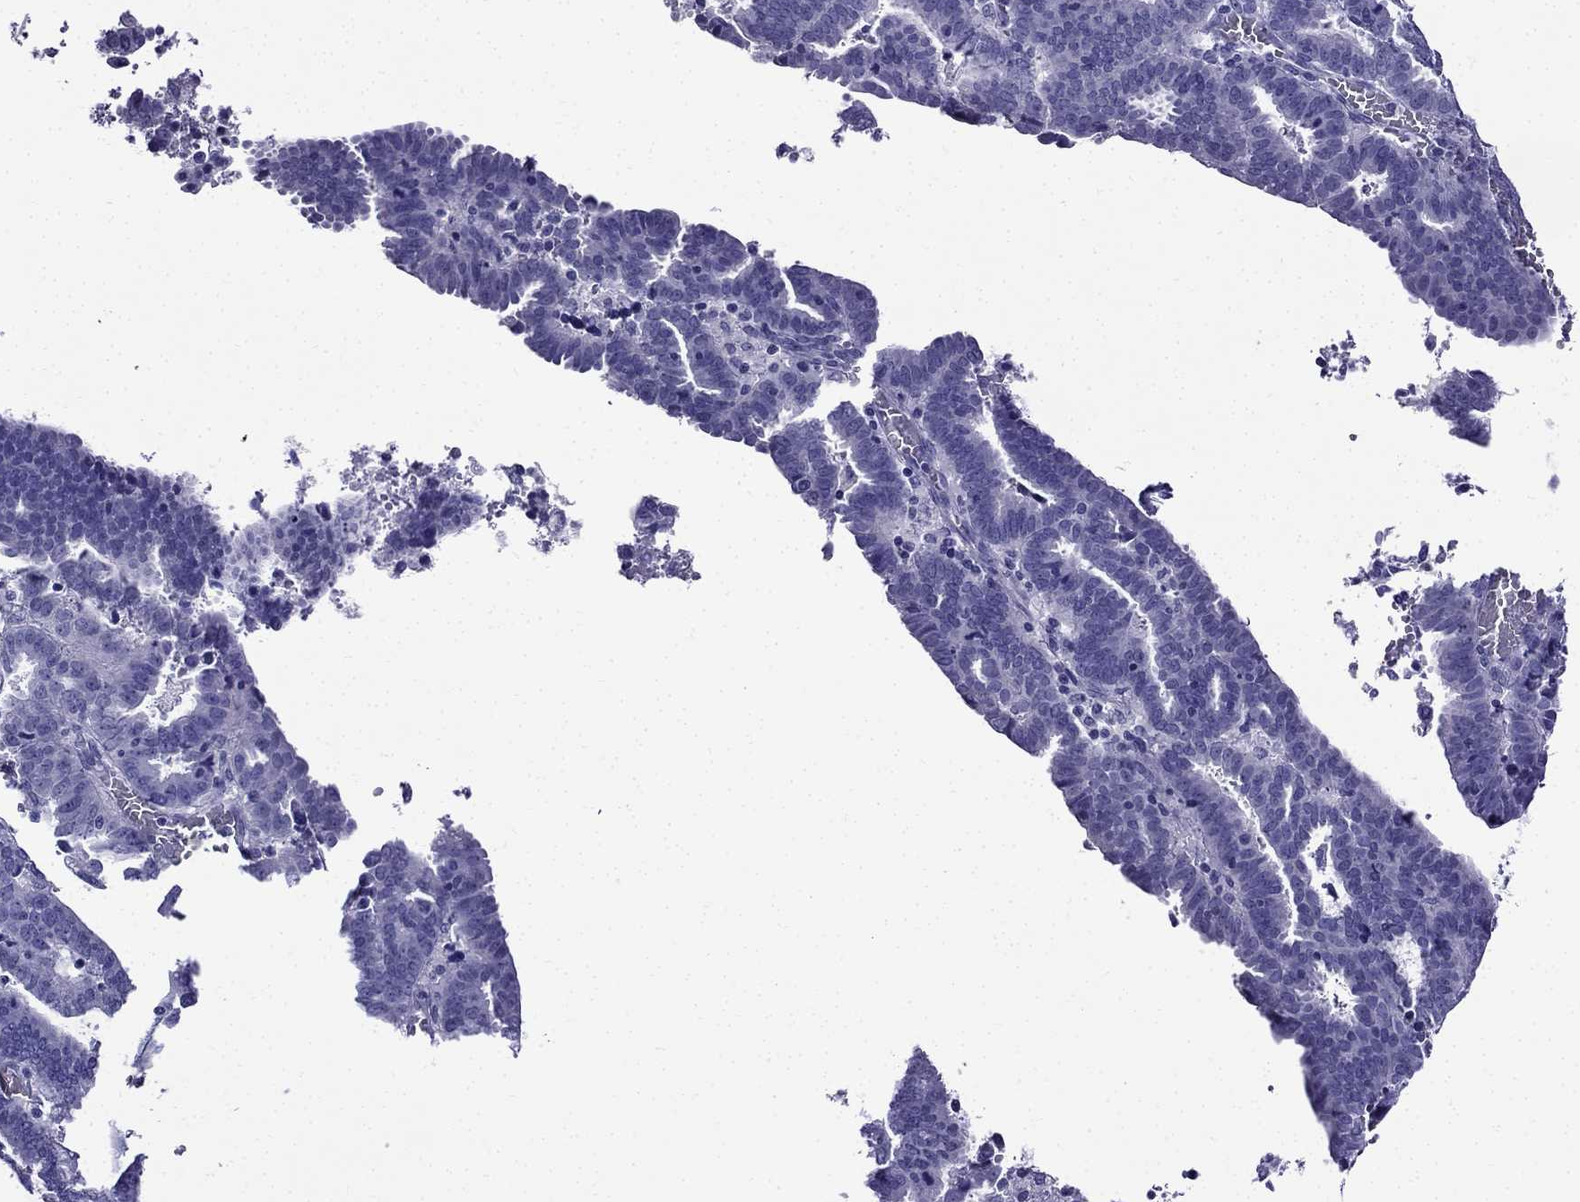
{"staining": {"intensity": "negative", "quantity": "none", "location": "none"}, "tissue": "endometrial cancer", "cell_type": "Tumor cells", "image_type": "cancer", "snomed": [{"axis": "morphology", "description": "Adenocarcinoma, NOS"}, {"axis": "topography", "description": "Uterus"}], "caption": "An immunohistochemistry (IHC) micrograph of endometrial cancer (adenocarcinoma) is shown. There is no staining in tumor cells of endometrial cancer (adenocarcinoma).", "gene": "ERC2", "patient": {"sex": "female", "age": 83}}